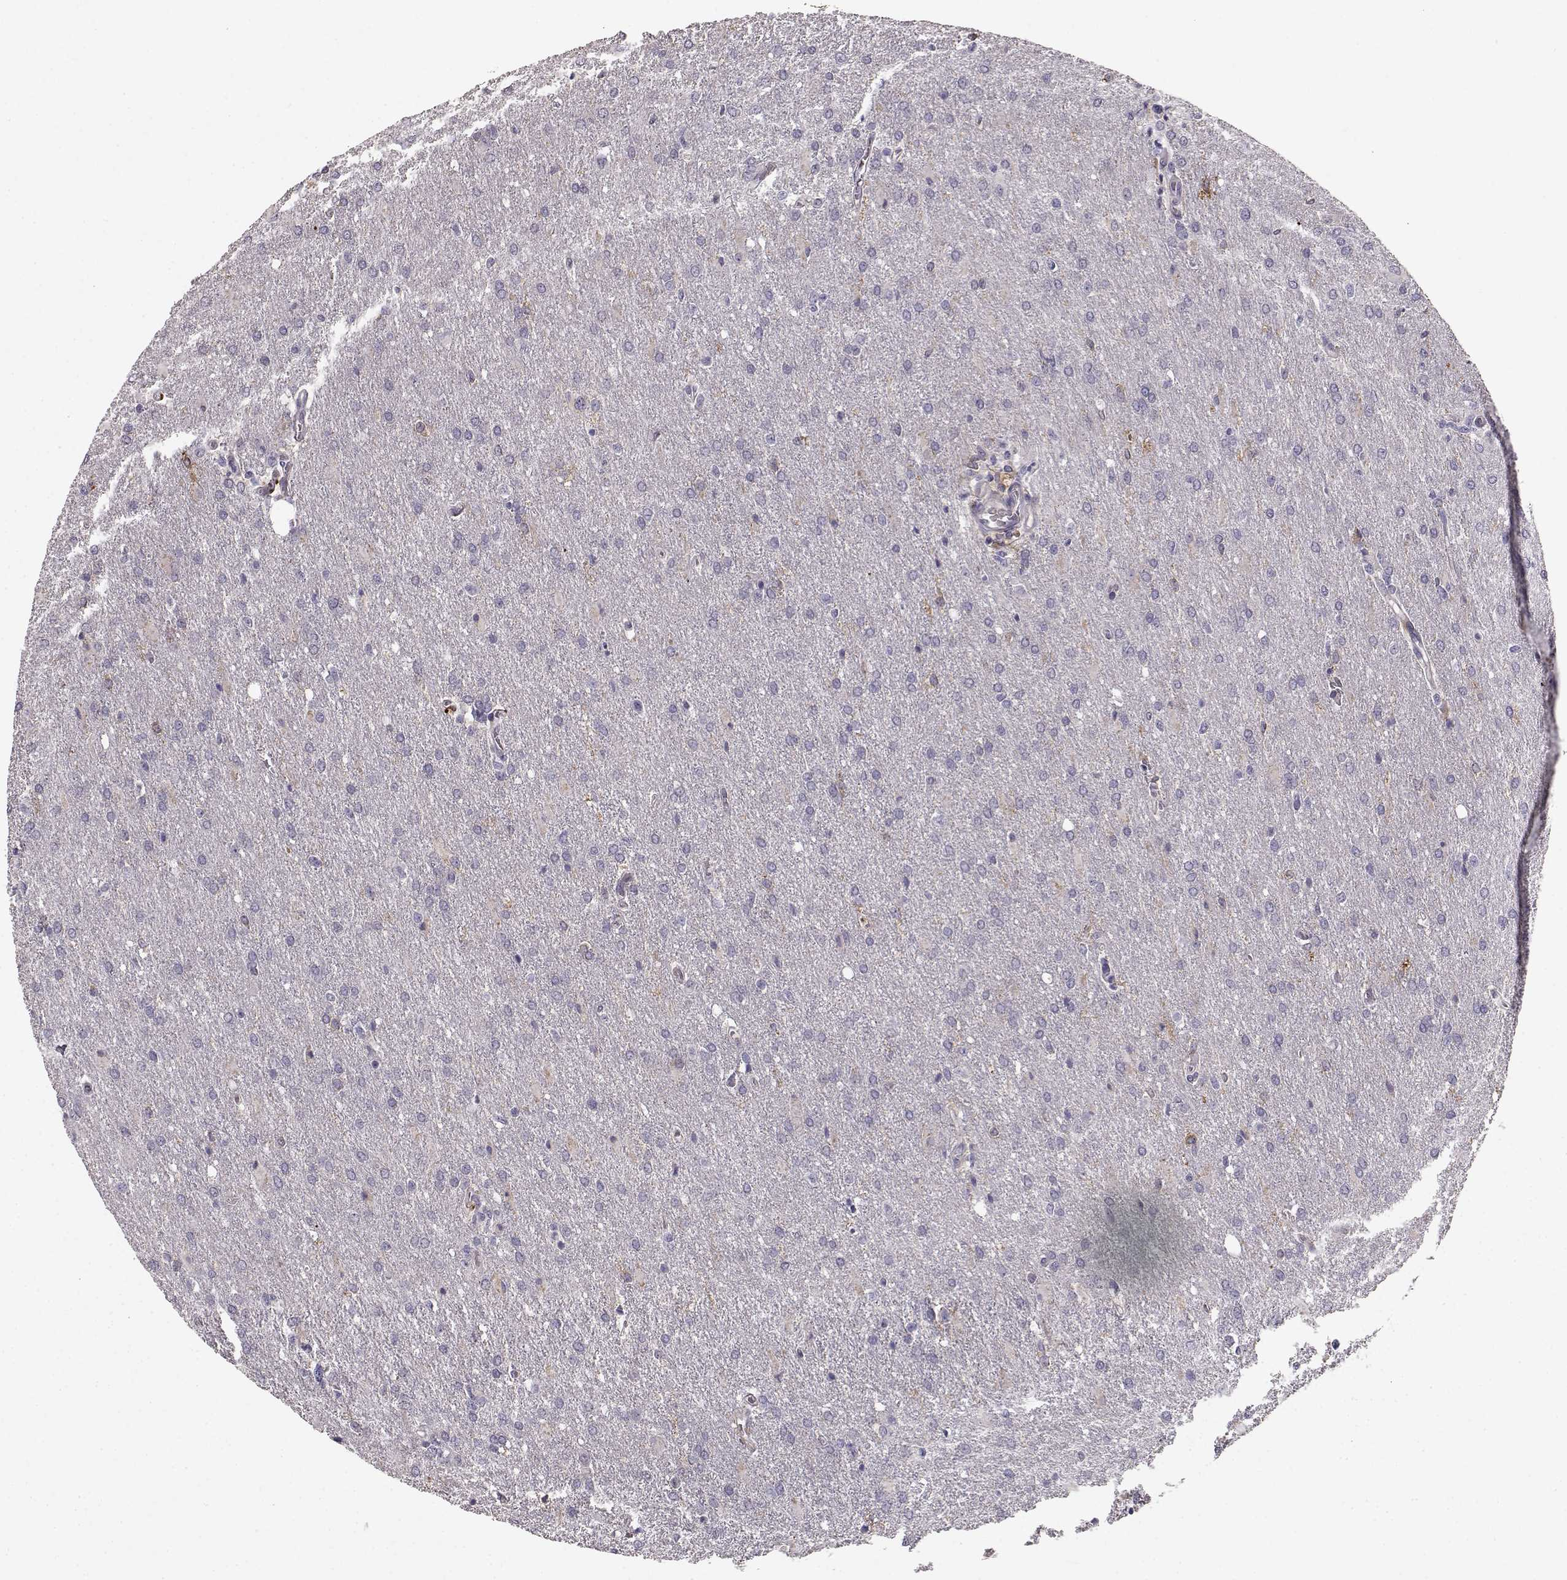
{"staining": {"intensity": "negative", "quantity": "none", "location": "none"}, "tissue": "glioma", "cell_type": "Tumor cells", "image_type": "cancer", "snomed": [{"axis": "morphology", "description": "Glioma, malignant, High grade"}, {"axis": "topography", "description": "Brain"}], "caption": "IHC photomicrograph of malignant high-grade glioma stained for a protein (brown), which exhibits no positivity in tumor cells.", "gene": "CCNF", "patient": {"sex": "male", "age": 68}}